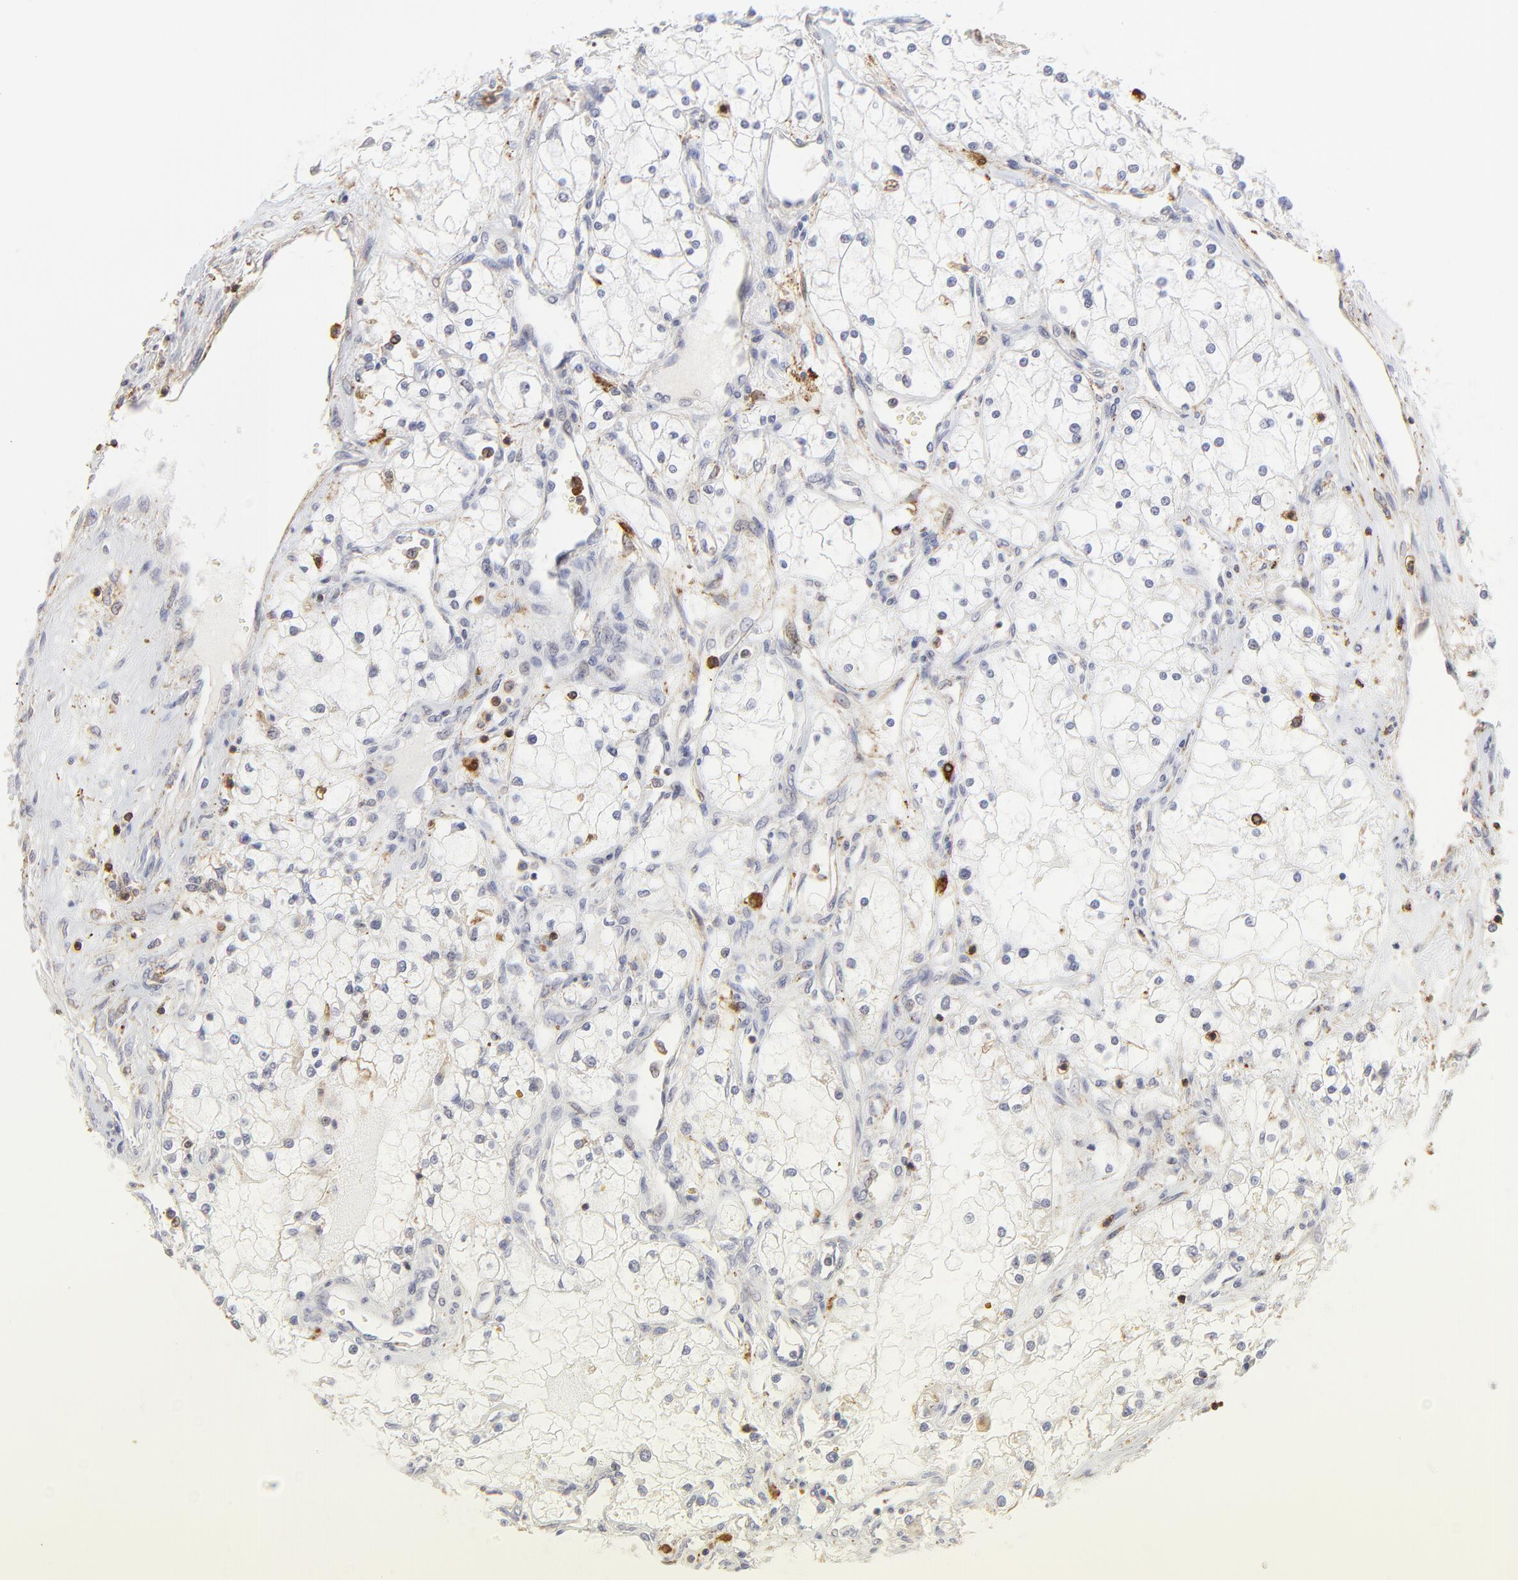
{"staining": {"intensity": "weak", "quantity": "<25%", "location": "cytoplasmic/membranous,nuclear"}, "tissue": "renal cancer", "cell_type": "Tumor cells", "image_type": "cancer", "snomed": [{"axis": "morphology", "description": "Adenocarcinoma, NOS"}, {"axis": "topography", "description": "Kidney"}], "caption": "A high-resolution image shows IHC staining of adenocarcinoma (renal), which exhibits no significant positivity in tumor cells.", "gene": "SLC6A14", "patient": {"sex": "male", "age": 61}}